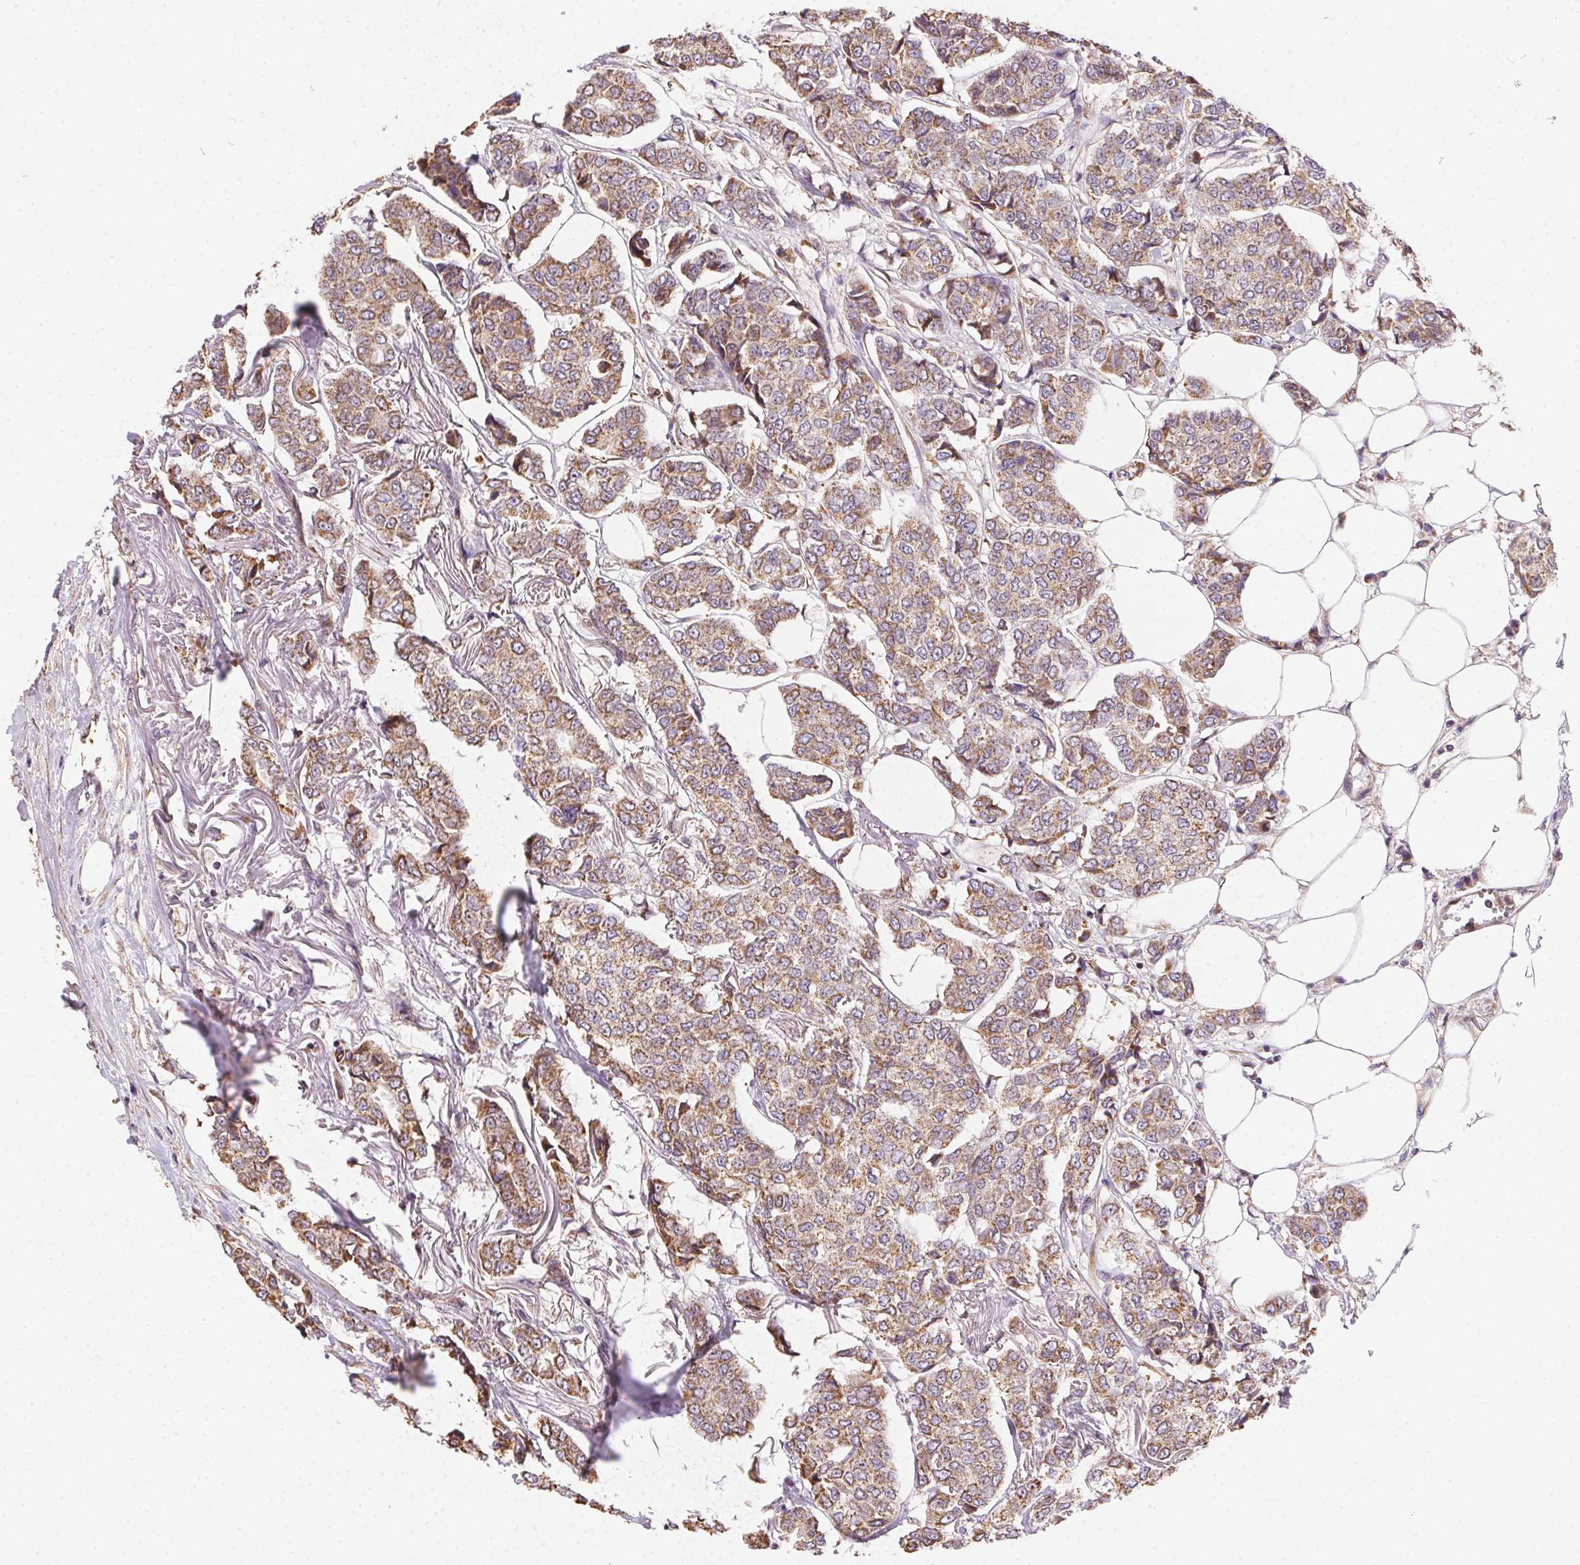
{"staining": {"intensity": "moderate", "quantity": ">75%", "location": "cytoplasmic/membranous"}, "tissue": "breast cancer", "cell_type": "Tumor cells", "image_type": "cancer", "snomed": [{"axis": "morphology", "description": "Duct carcinoma"}, {"axis": "topography", "description": "Breast"}], "caption": "A histopathology image of human breast cancer stained for a protein demonstrates moderate cytoplasmic/membranous brown staining in tumor cells.", "gene": "REV3L", "patient": {"sex": "female", "age": 94}}